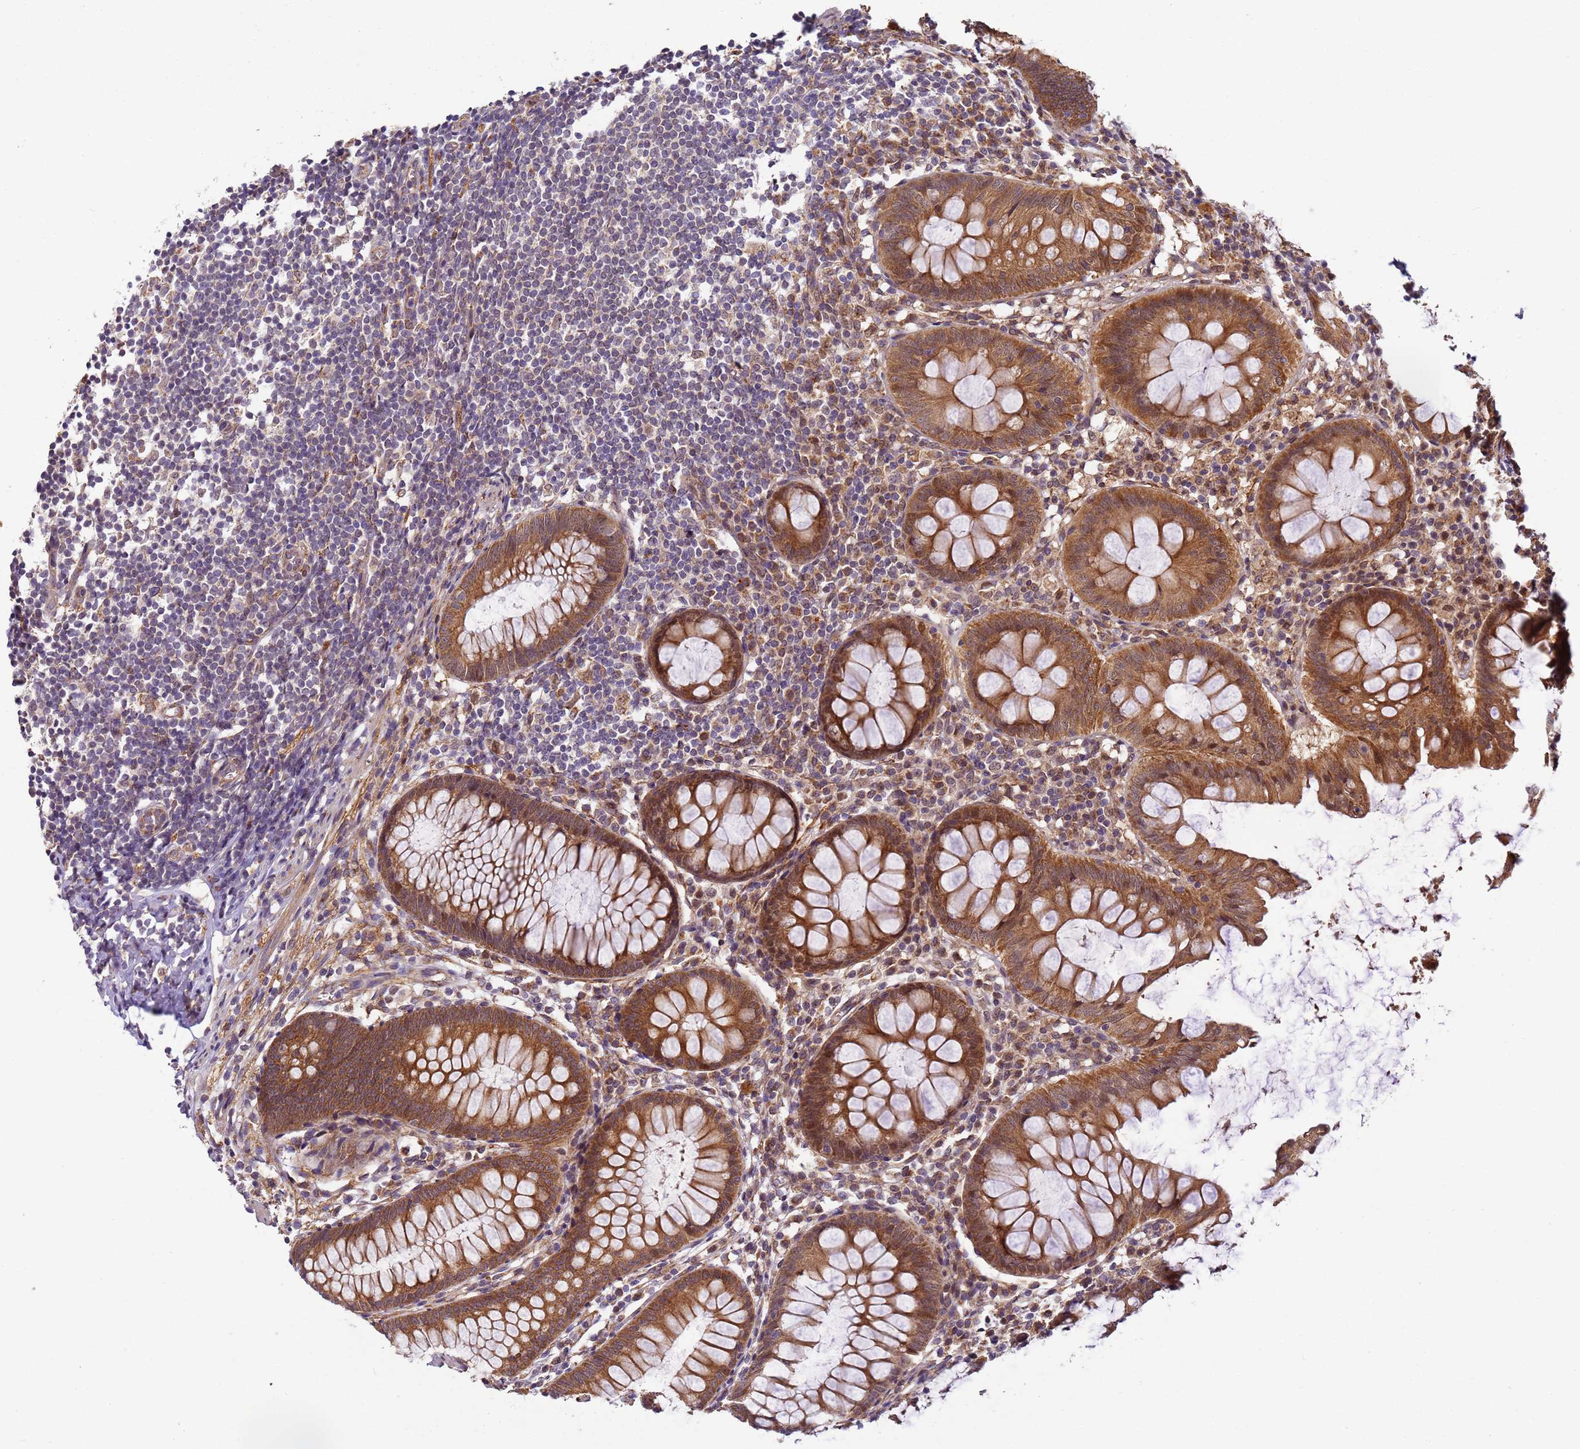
{"staining": {"intensity": "moderate", "quantity": ">75%", "location": "cytoplasmic/membranous"}, "tissue": "appendix", "cell_type": "Glandular cells", "image_type": "normal", "snomed": [{"axis": "morphology", "description": "Normal tissue, NOS"}, {"axis": "topography", "description": "Appendix"}], "caption": "The image exhibits staining of benign appendix, revealing moderate cytoplasmic/membranous protein expression (brown color) within glandular cells. (IHC, brightfield microscopy, high magnification).", "gene": "RAPGEF3", "patient": {"sex": "female", "age": 51}}